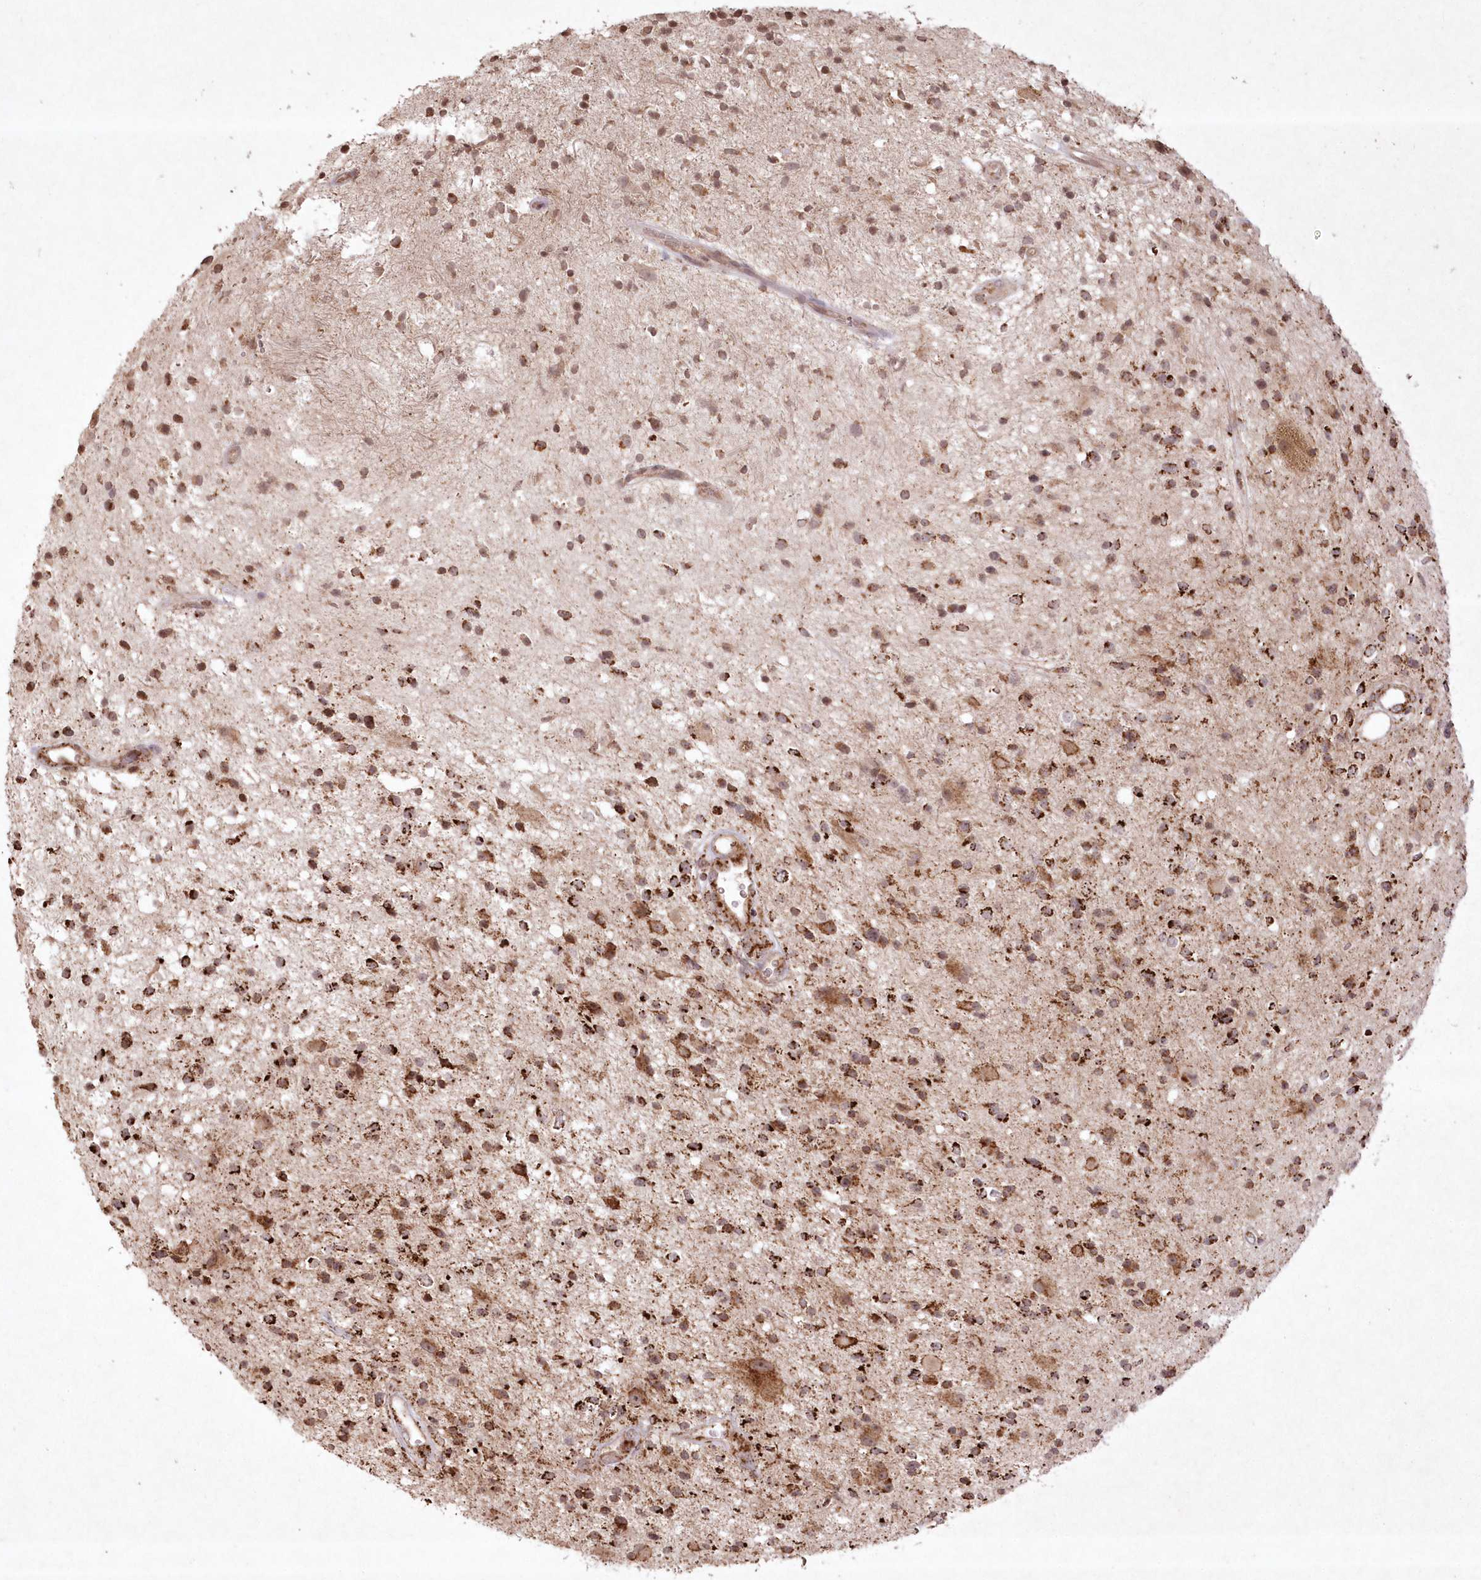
{"staining": {"intensity": "strong", "quantity": ">75%", "location": "cytoplasmic/membranous"}, "tissue": "glioma", "cell_type": "Tumor cells", "image_type": "cancer", "snomed": [{"axis": "morphology", "description": "Glioma, malignant, High grade"}, {"axis": "topography", "description": "Brain"}], "caption": "Immunohistochemical staining of human glioma demonstrates high levels of strong cytoplasmic/membranous staining in about >75% of tumor cells.", "gene": "LRPPRC", "patient": {"sex": "male", "age": 33}}